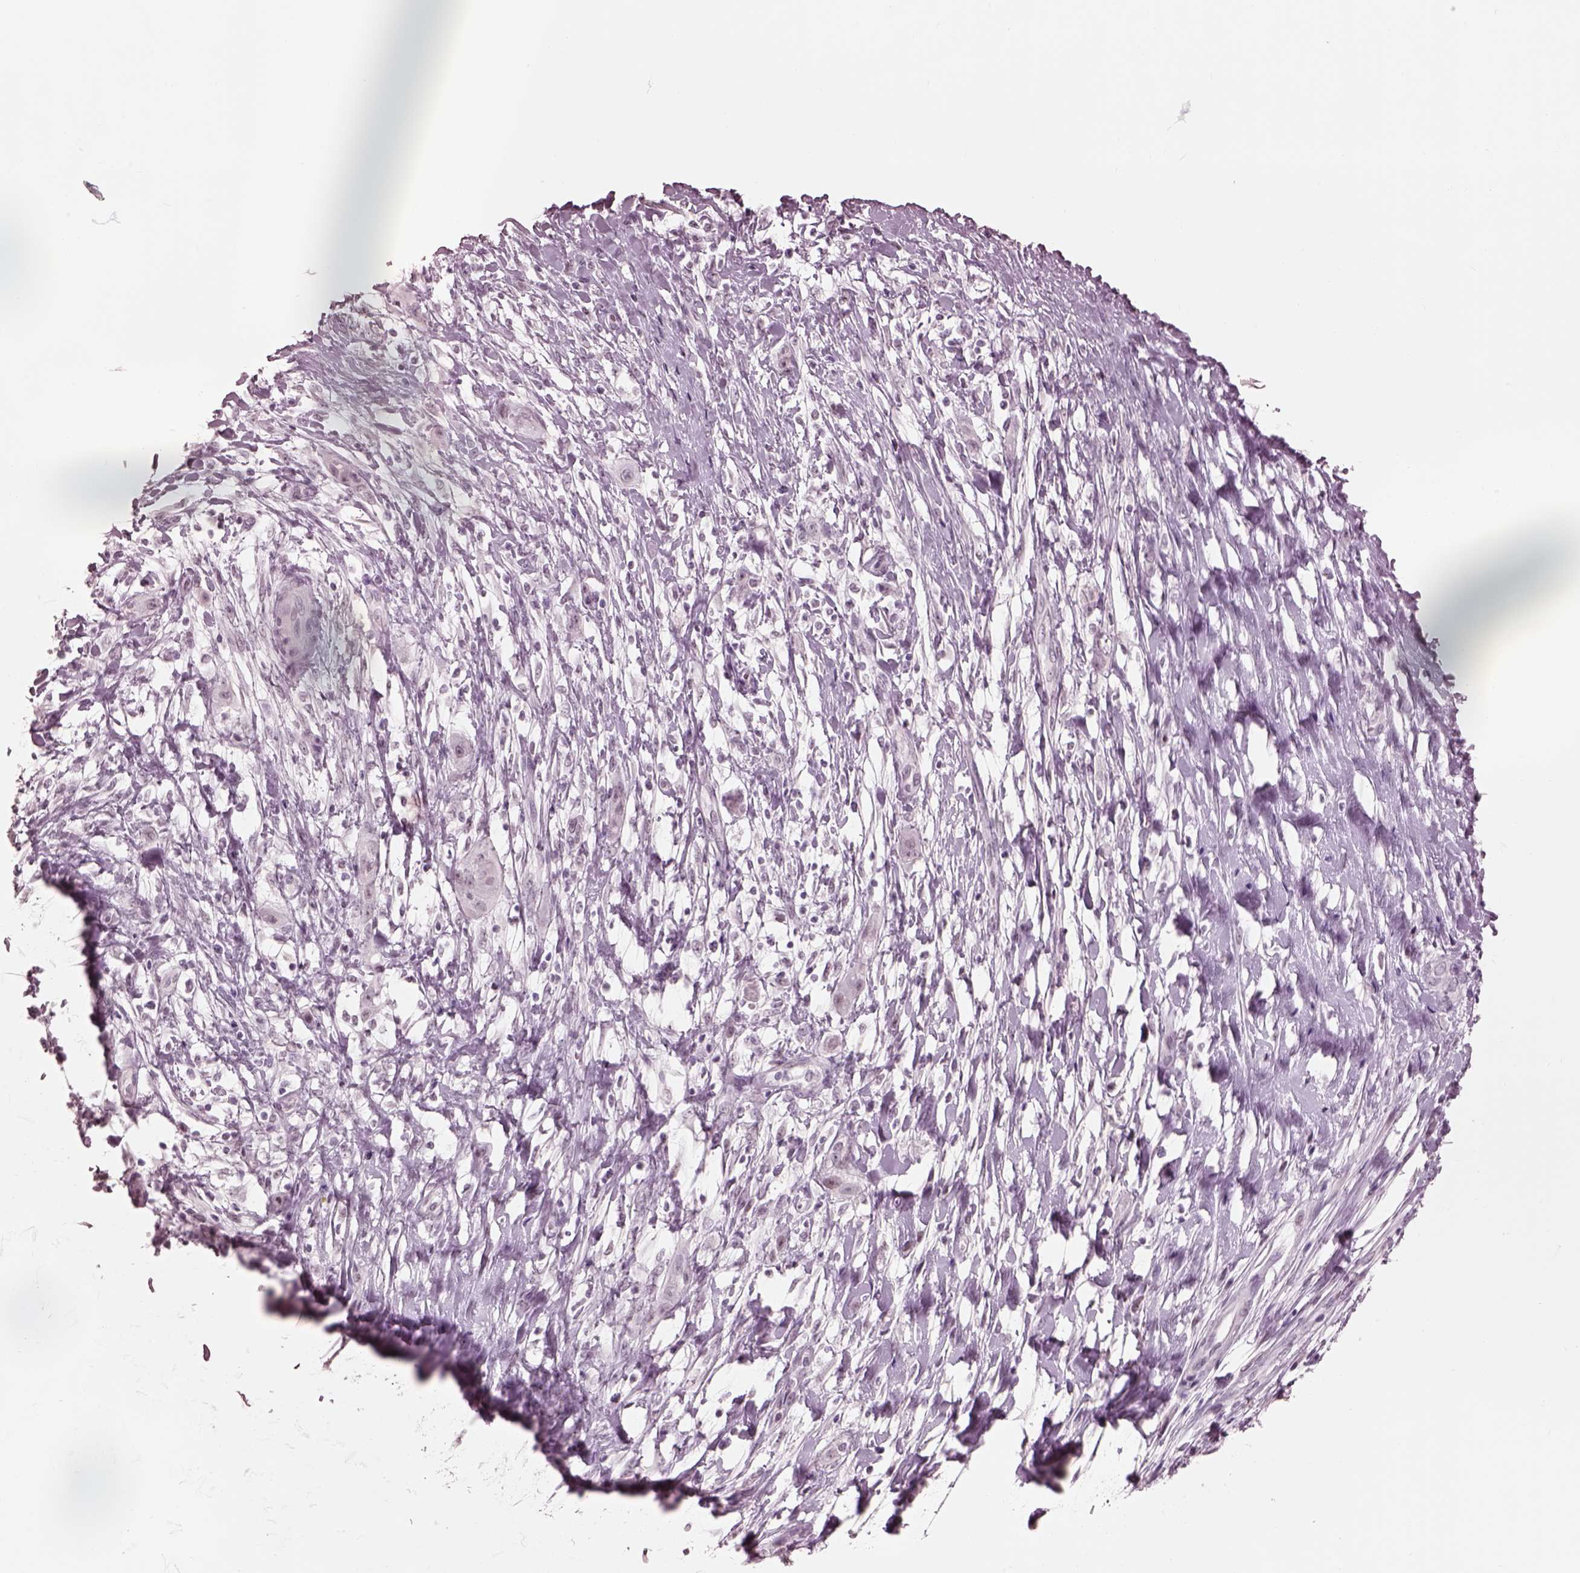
{"staining": {"intensity": "negative", "quantity": "none", "location": "none"}, "tissue": "skin cancer", "cell_type": "Tumor cells", "image_type": "cancer", "snomed": [{"axis": "morphology", "description": "Squamous cell carcinoma, NOS"}, {"axis": "topography", "description": "Skin"}], "caption": "The IHC histopathology image has no significant expression in tumor cells of skin cancer tissue. (Stains: DAB (3,3'-diaminobenzidine) IHC with hematoxylin counter stain, Microscopy: brightfield microscopy at high magnification).", "gene": "GARIN4", "patient": {"sex": "male", "age": 62}}